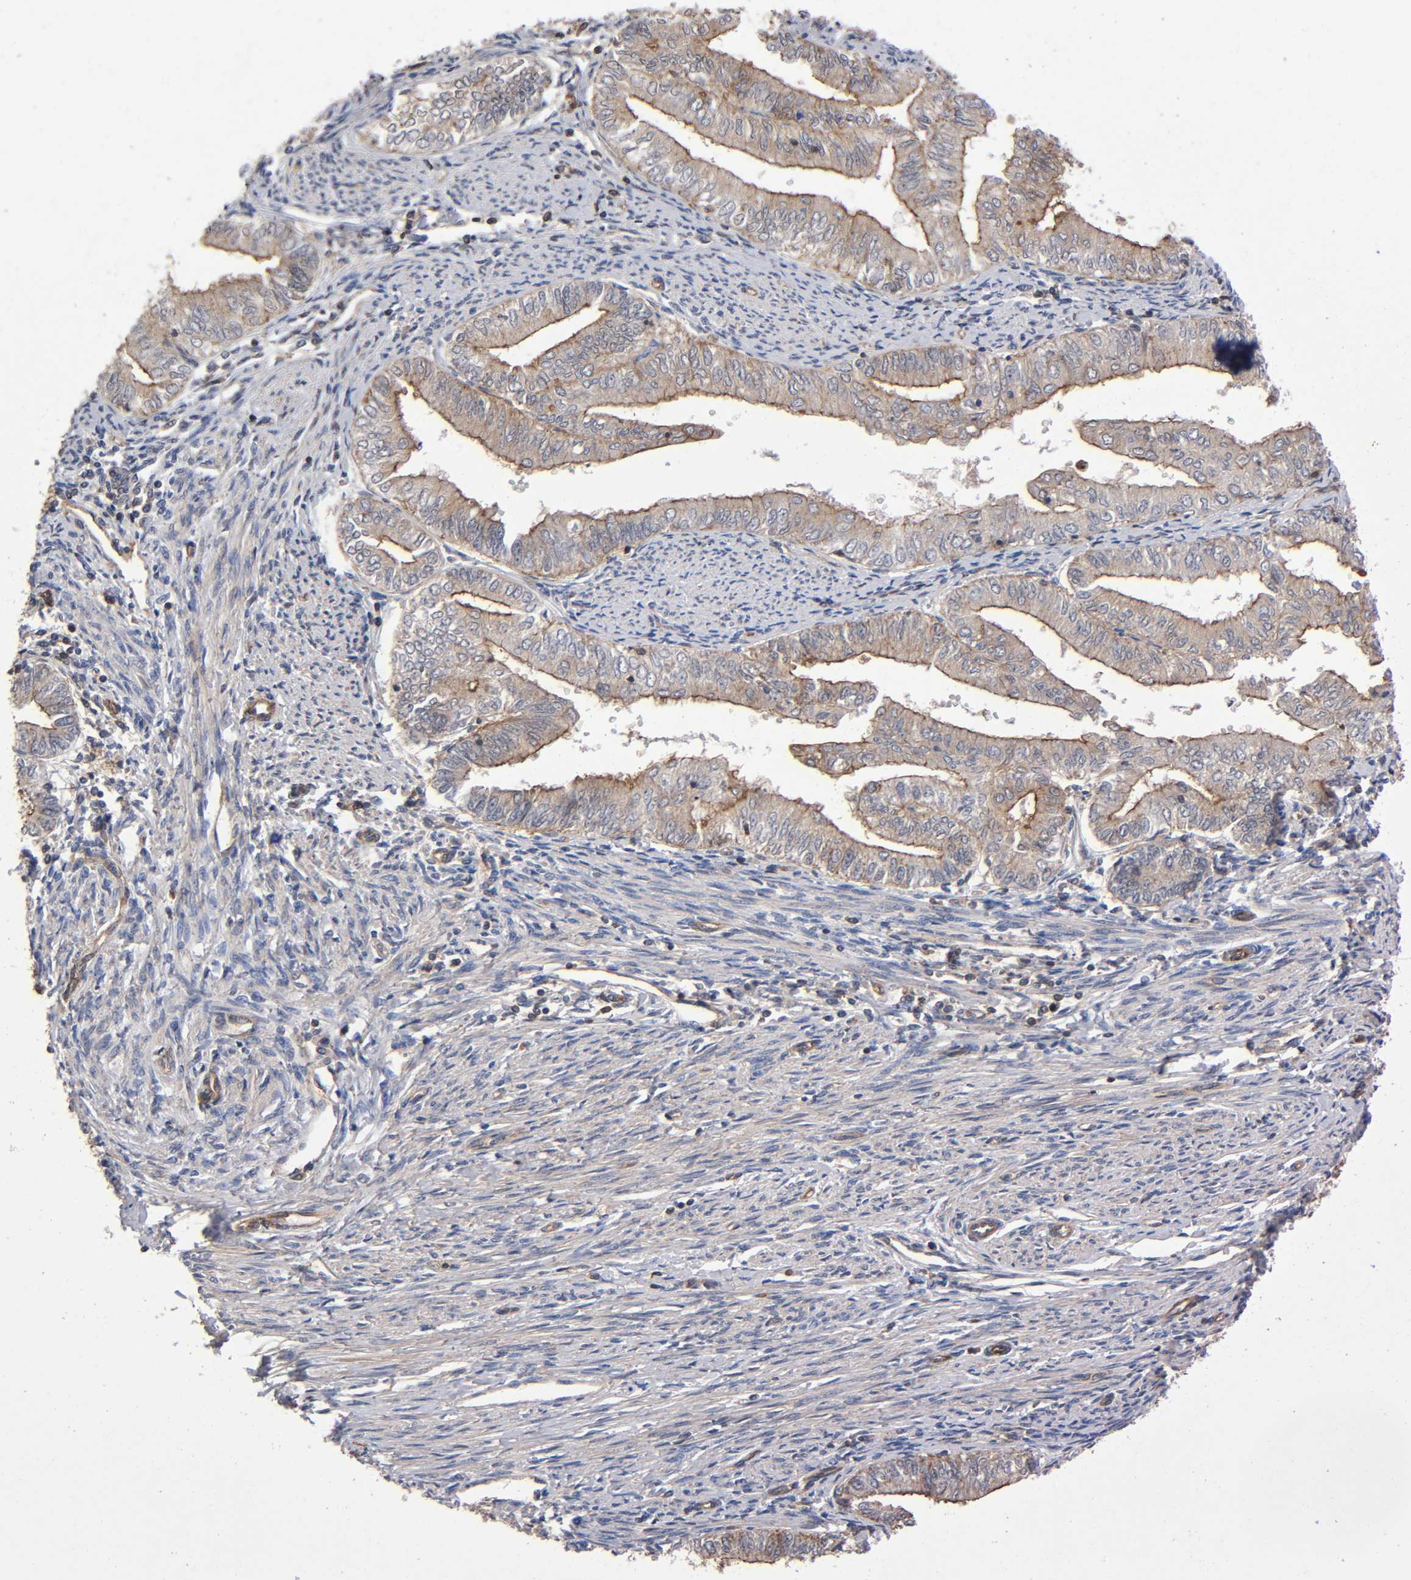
{"staining": {"intensity": "moderate", "quantity": "25%-75%", "location": "cytoplasmic/membranous"}, "tissue": "endometrial cancer", "cell_type": "Tumor cells", "image_type": "cancer", "snomed": [{"axis": "morphology", "description": "Adenocarcinoma, NOS"}, {"axis": "topography", "description": "Endometrium"}], "caption": "Endometrial cancer (adenocarcinoma) was stained to show a protein in brown. There is medium levels of moderate cytoplasmic/membranous staining in about 25%-75% of tumor cells.", "gene": "LAMTOR2", "patient": {"sex": "female", "age": 66}}